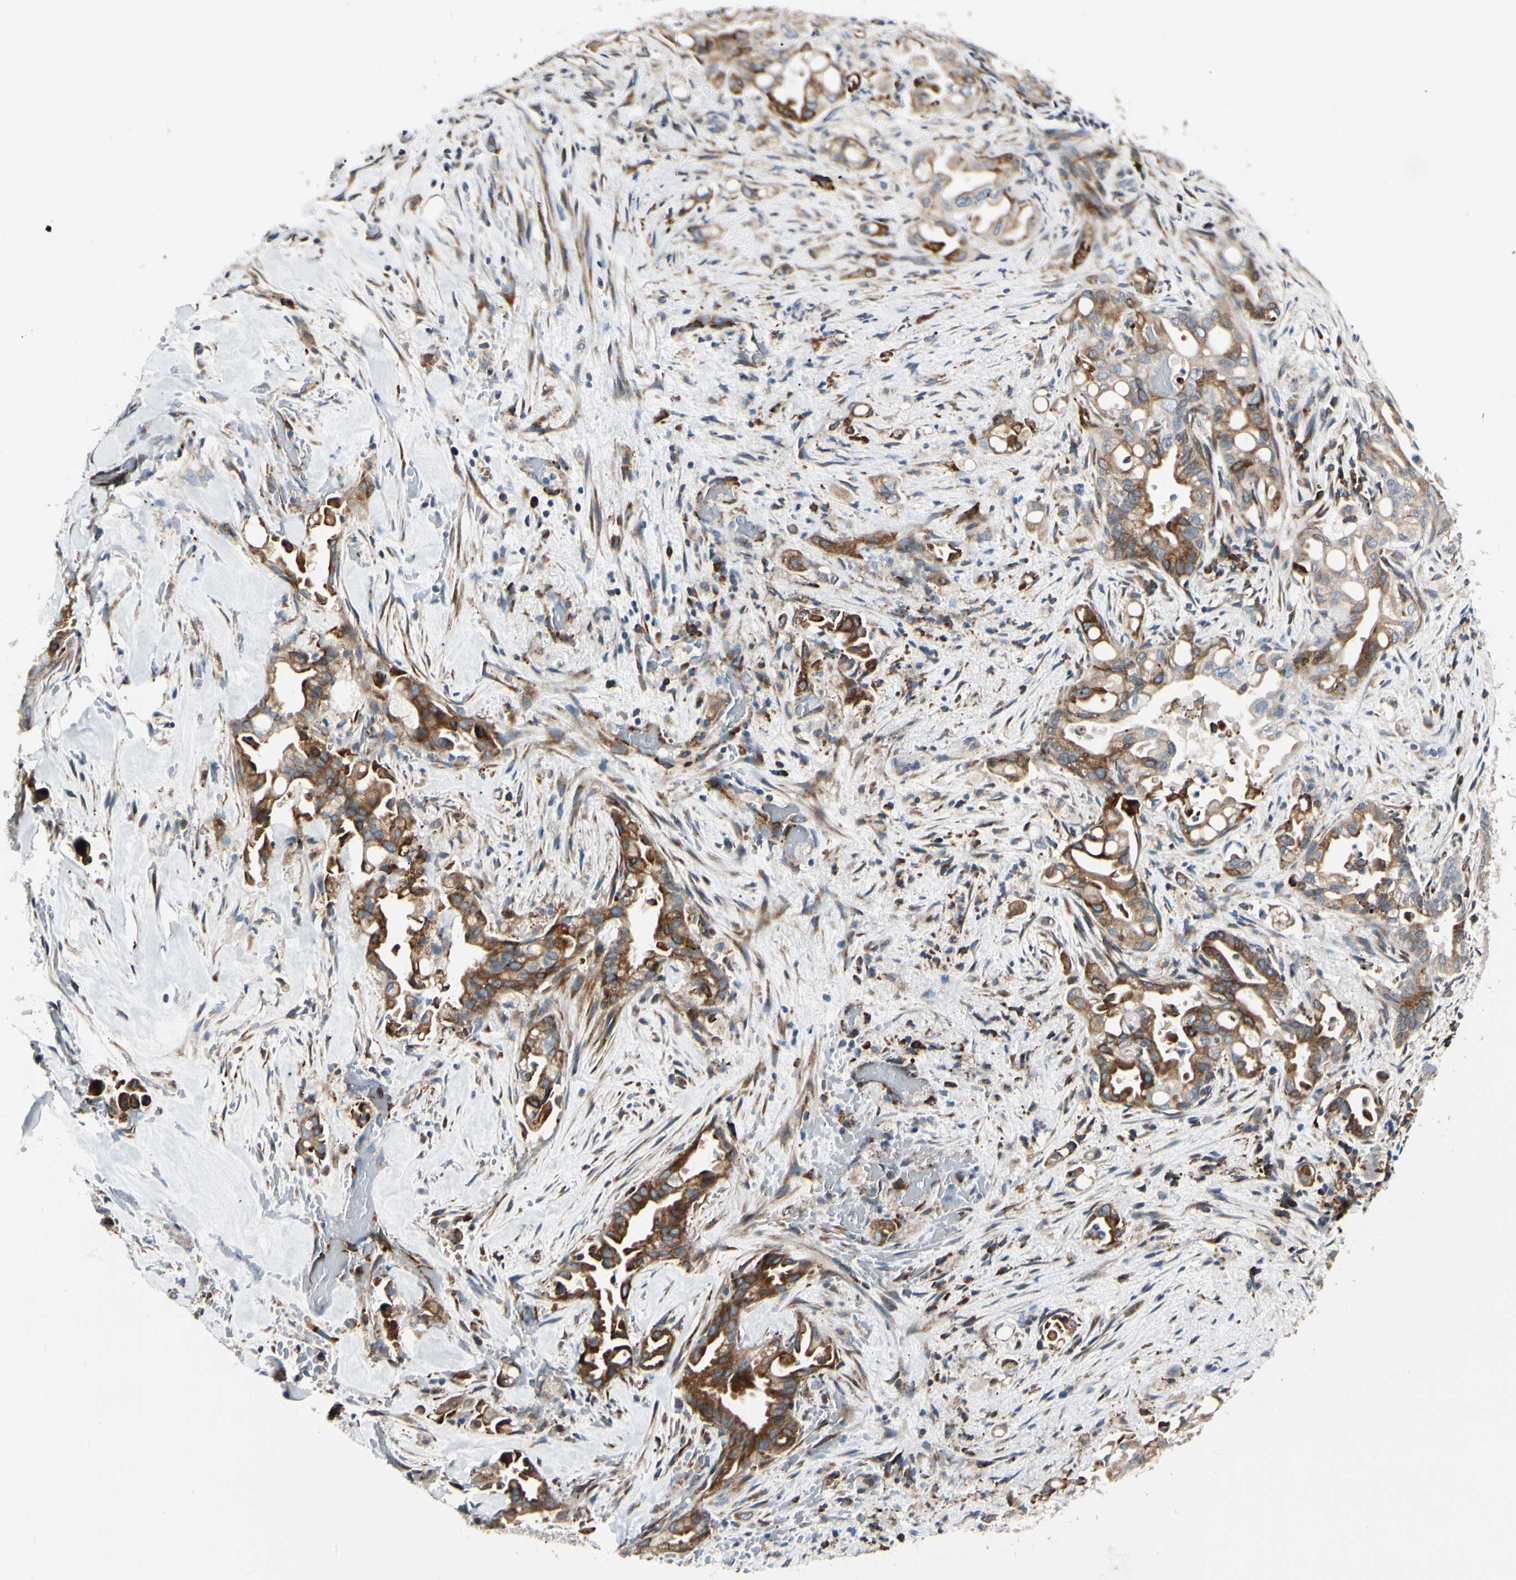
{"staining": {"intensity": "moderate", "quantity": ">75%", "location": "cytoplasmic/membranous"}, "tissue": "liver cancer", "cell_type": "Tumor cells", "image_type": "cancer", "snomed": [{"axis": "morphology", "description": "Cholangiocarcinoma"}, {"axis": "topography", "description": "Liver"}], "caption": "Liver cholangiocarcinoma stained with a brown dye demonstrates moderate cytoplasmic/membranous positive expression in about >75% of tumor cells.", "gene": "MRPL9", "patient": {"sex": "female", "age": 68}}